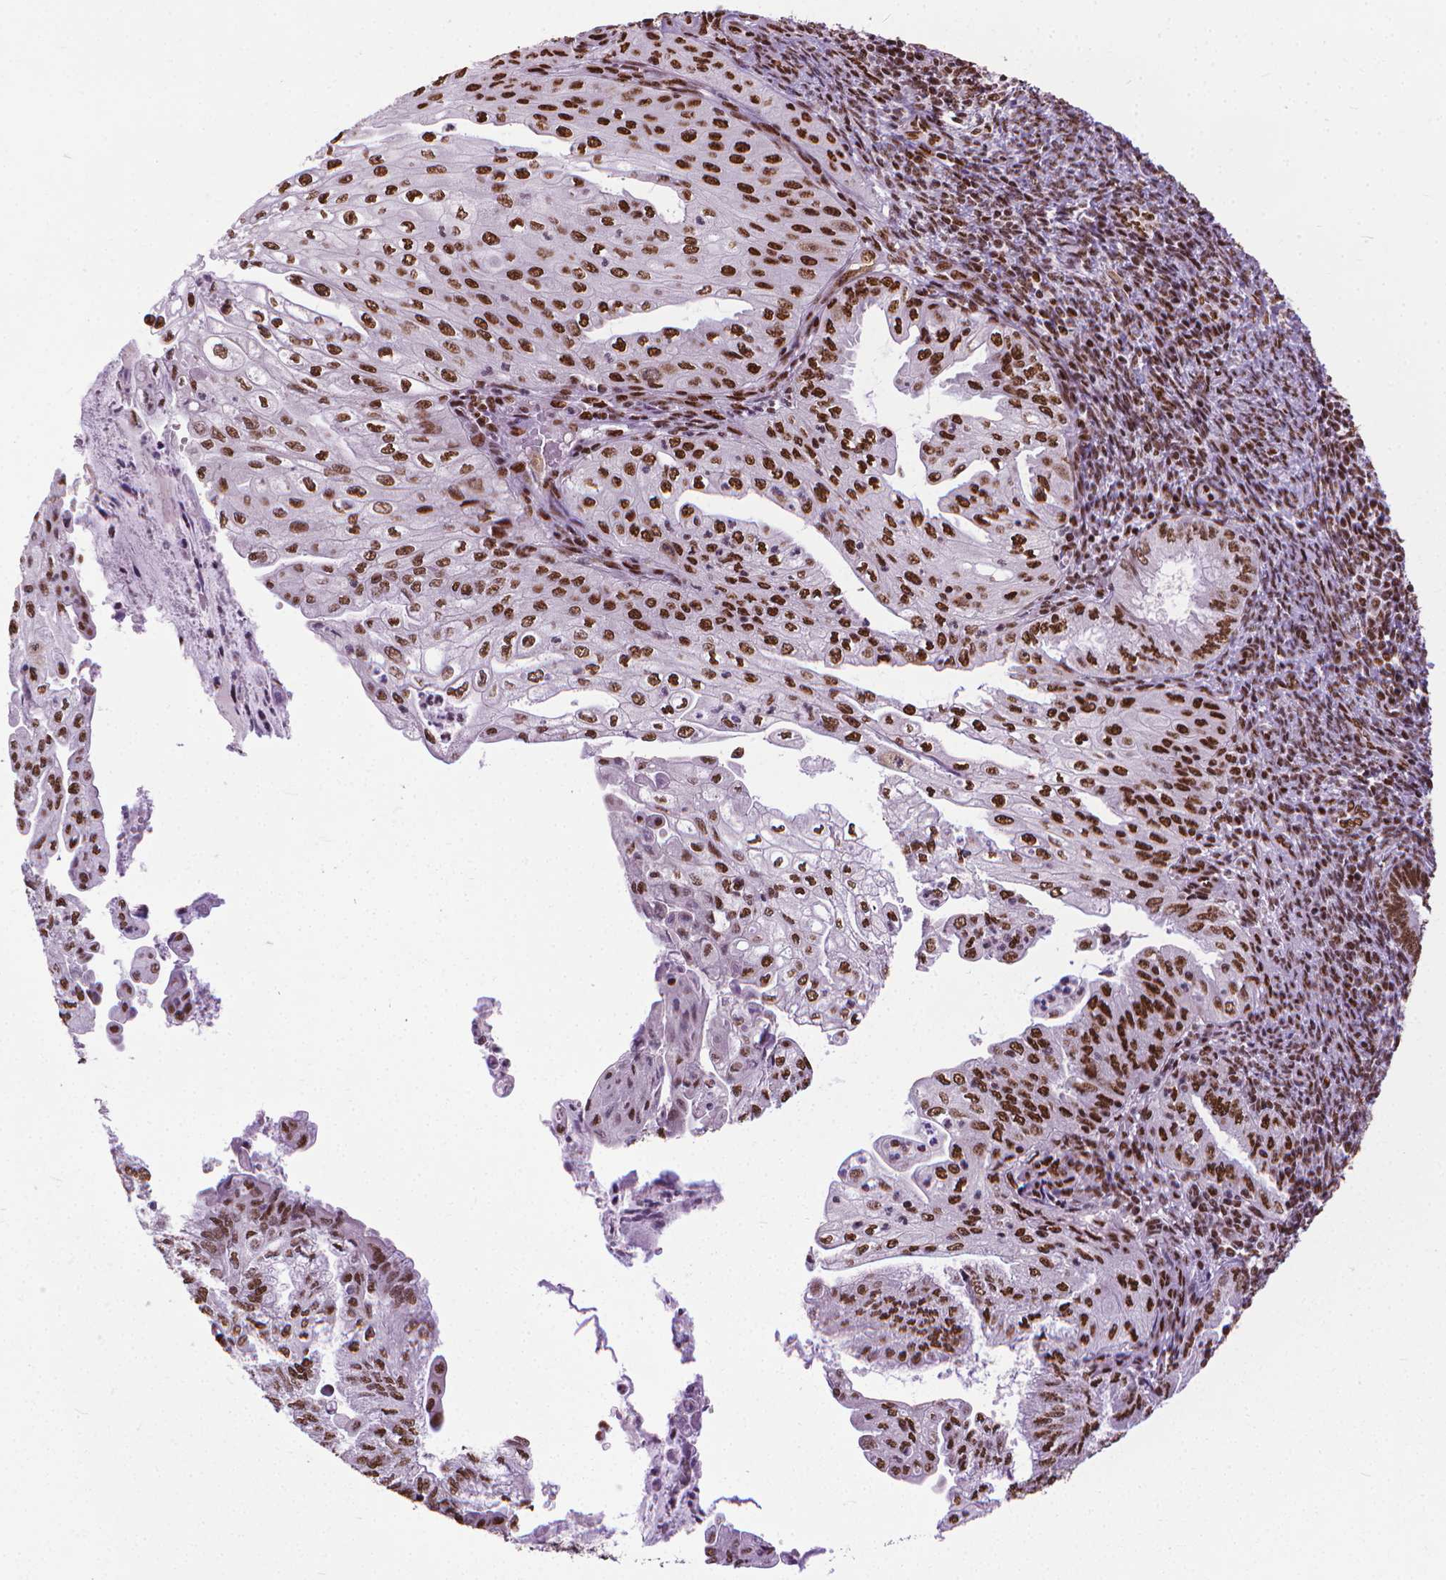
{"staining": {"intensity": "strong", "quantity": ">75%", "location": "nuclear"}, "tissue": "endometrial cancer", "cell_type": "Tumor cells", "image_type": "cancer", "snomed": [{"axis": "morphology", "description": "Adenocarcinoma, NOS"}, {"axis": "topography", "description": "Endometrium"}], "caption": "This histopathology image shows IHC staining of human endometrial adenocarcinoma, with high strong nuclear staining in about >75% of tumor cells.", "gene": "AKAP8", "patient": {"sex": "female", "age": 55}}